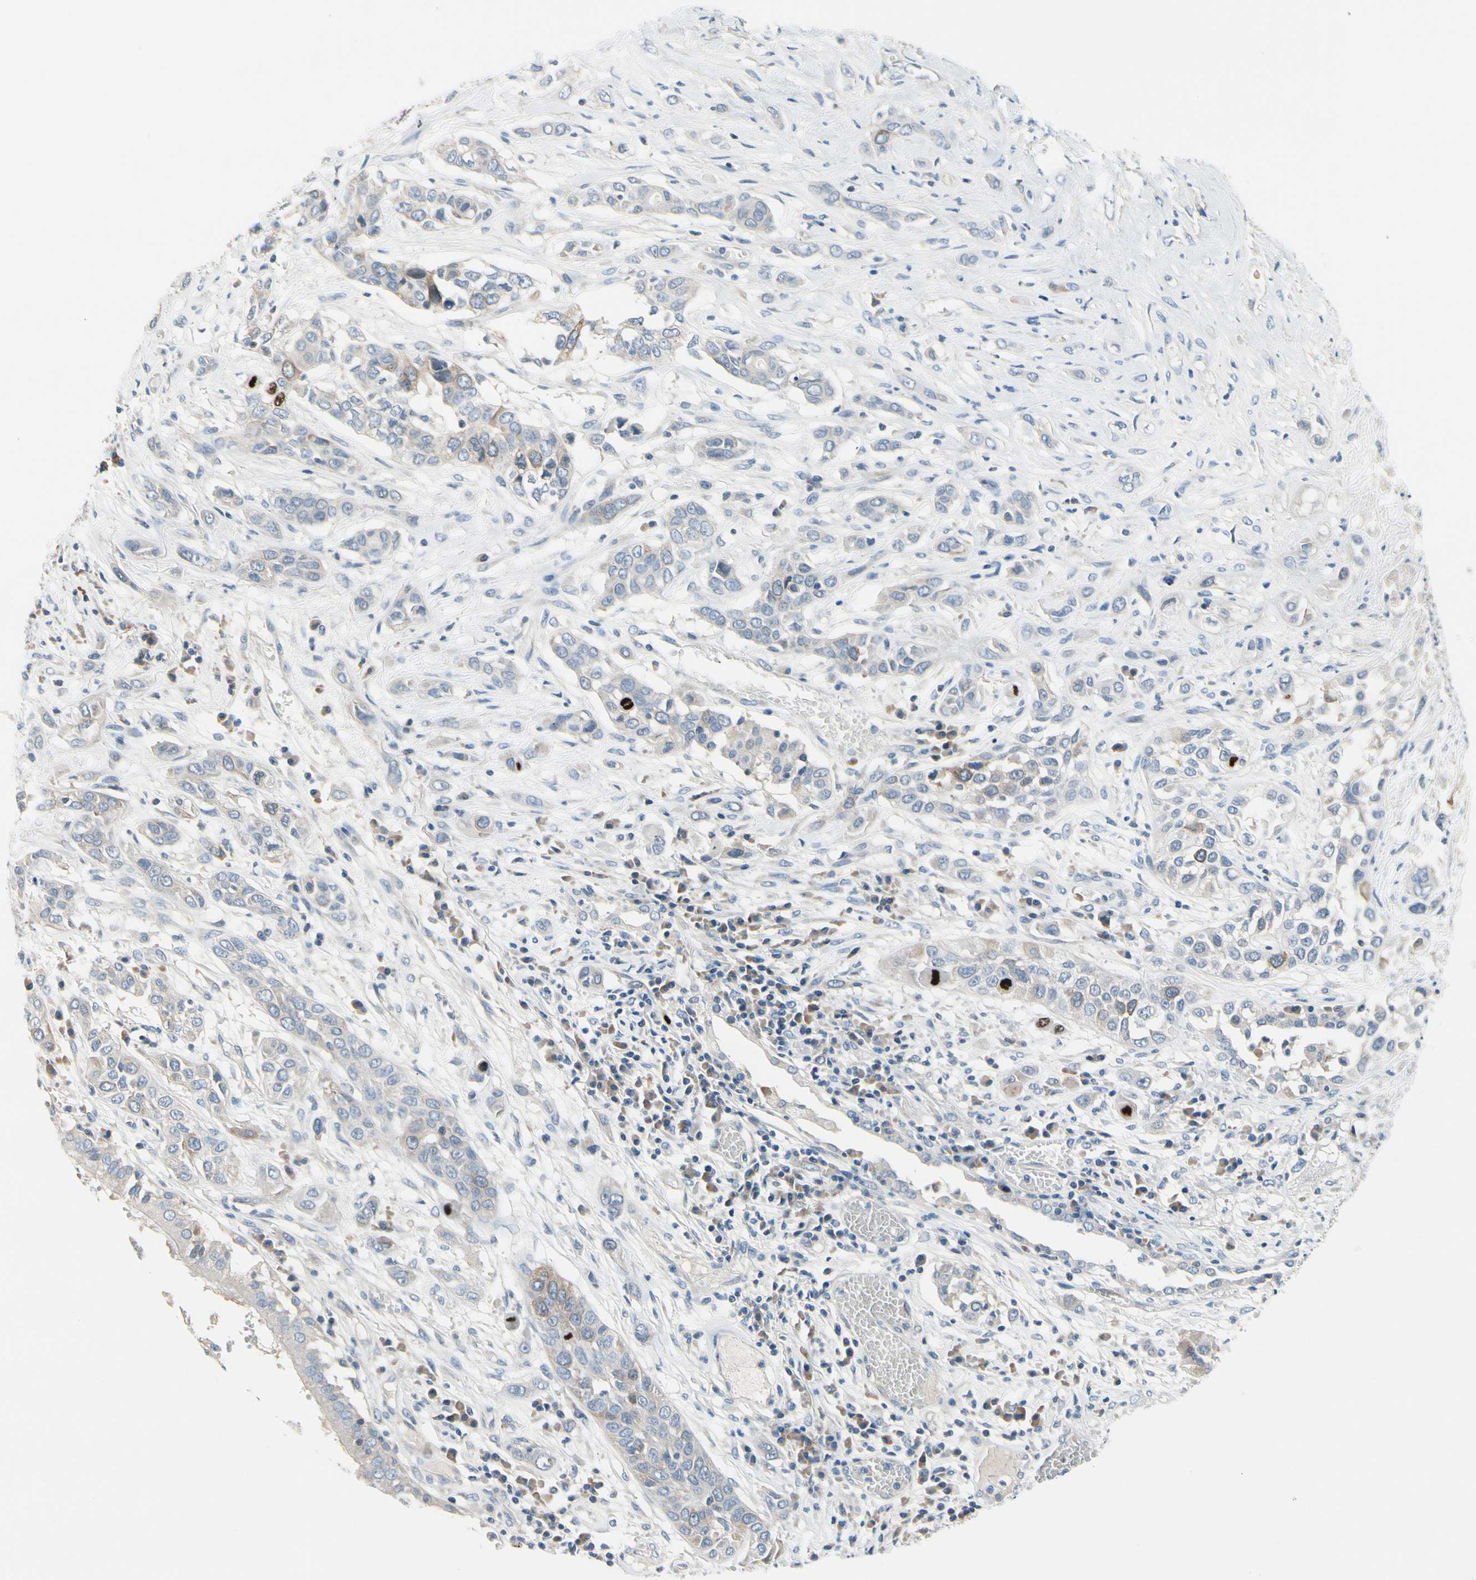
{"staining": {"intensity": "moderate", "quantity": "<25%", "location": "cytoplasmic/membranous"}, "tissue": "lung cancer", "cell_type": "Tumor cells", "image_type": "cancer", "snomed": [{"axis": "morphology", "description": "Squamous cell carcinoma, NOS"}, {"axis": "topography", "description": "Lung"}], "caption": "Lung cancer was stained to show a protein in brown. There is low levels of moderate cytoplasmic/membranous positivity in approximately <25% of tumor cells. The staining was performed using DAB (3,3'-diaminobenzidine), with brown indicating positive protein expression. Nuclei are stained blue with hematoxylin.", "gene": "CKAP2", "patient": {"sex": "male", "age": 71}}